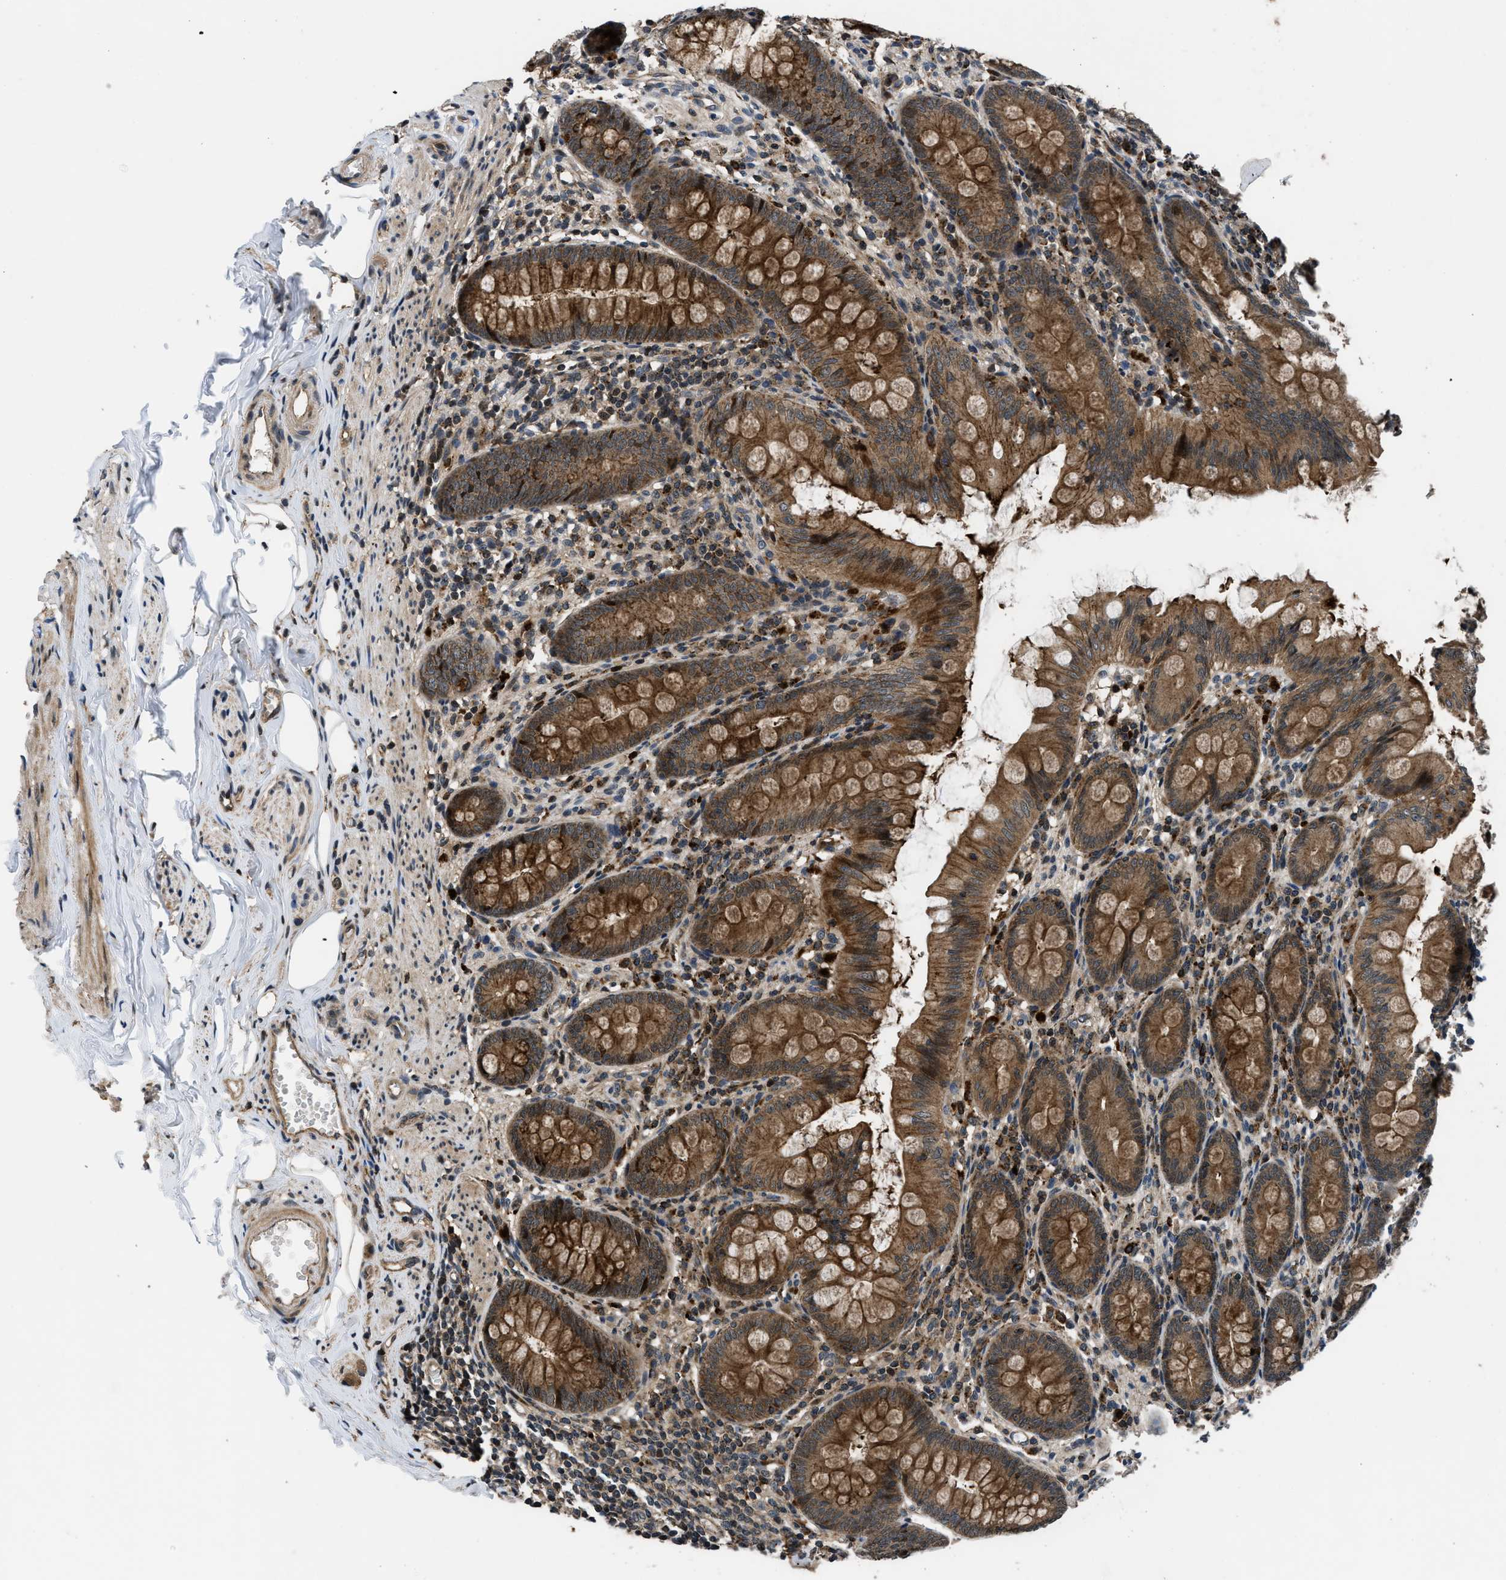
{"staining": {"intensity": "moderate", "quantity": ">75%", "location": "cytoplasmic/membranous"}, "tissue": "appendix", "cell_type": "Glandular cells", "image_type": "normal", "snomed": [{"axis": "morphology", "description": "Normal tissue, NOS"}, {"axis": "topography", "description": "Appendix"}], "caption": "Appendix was stained to show a protein in brown. There is medium levels of moderate cytoplasmic/membranous expression in approximately >75% of glandular cells. The protein of interest is shown in brown color, while the nuclei are stained blue.", "gene": "CTBS", "patient": {"sex": "female", "age": 77}}